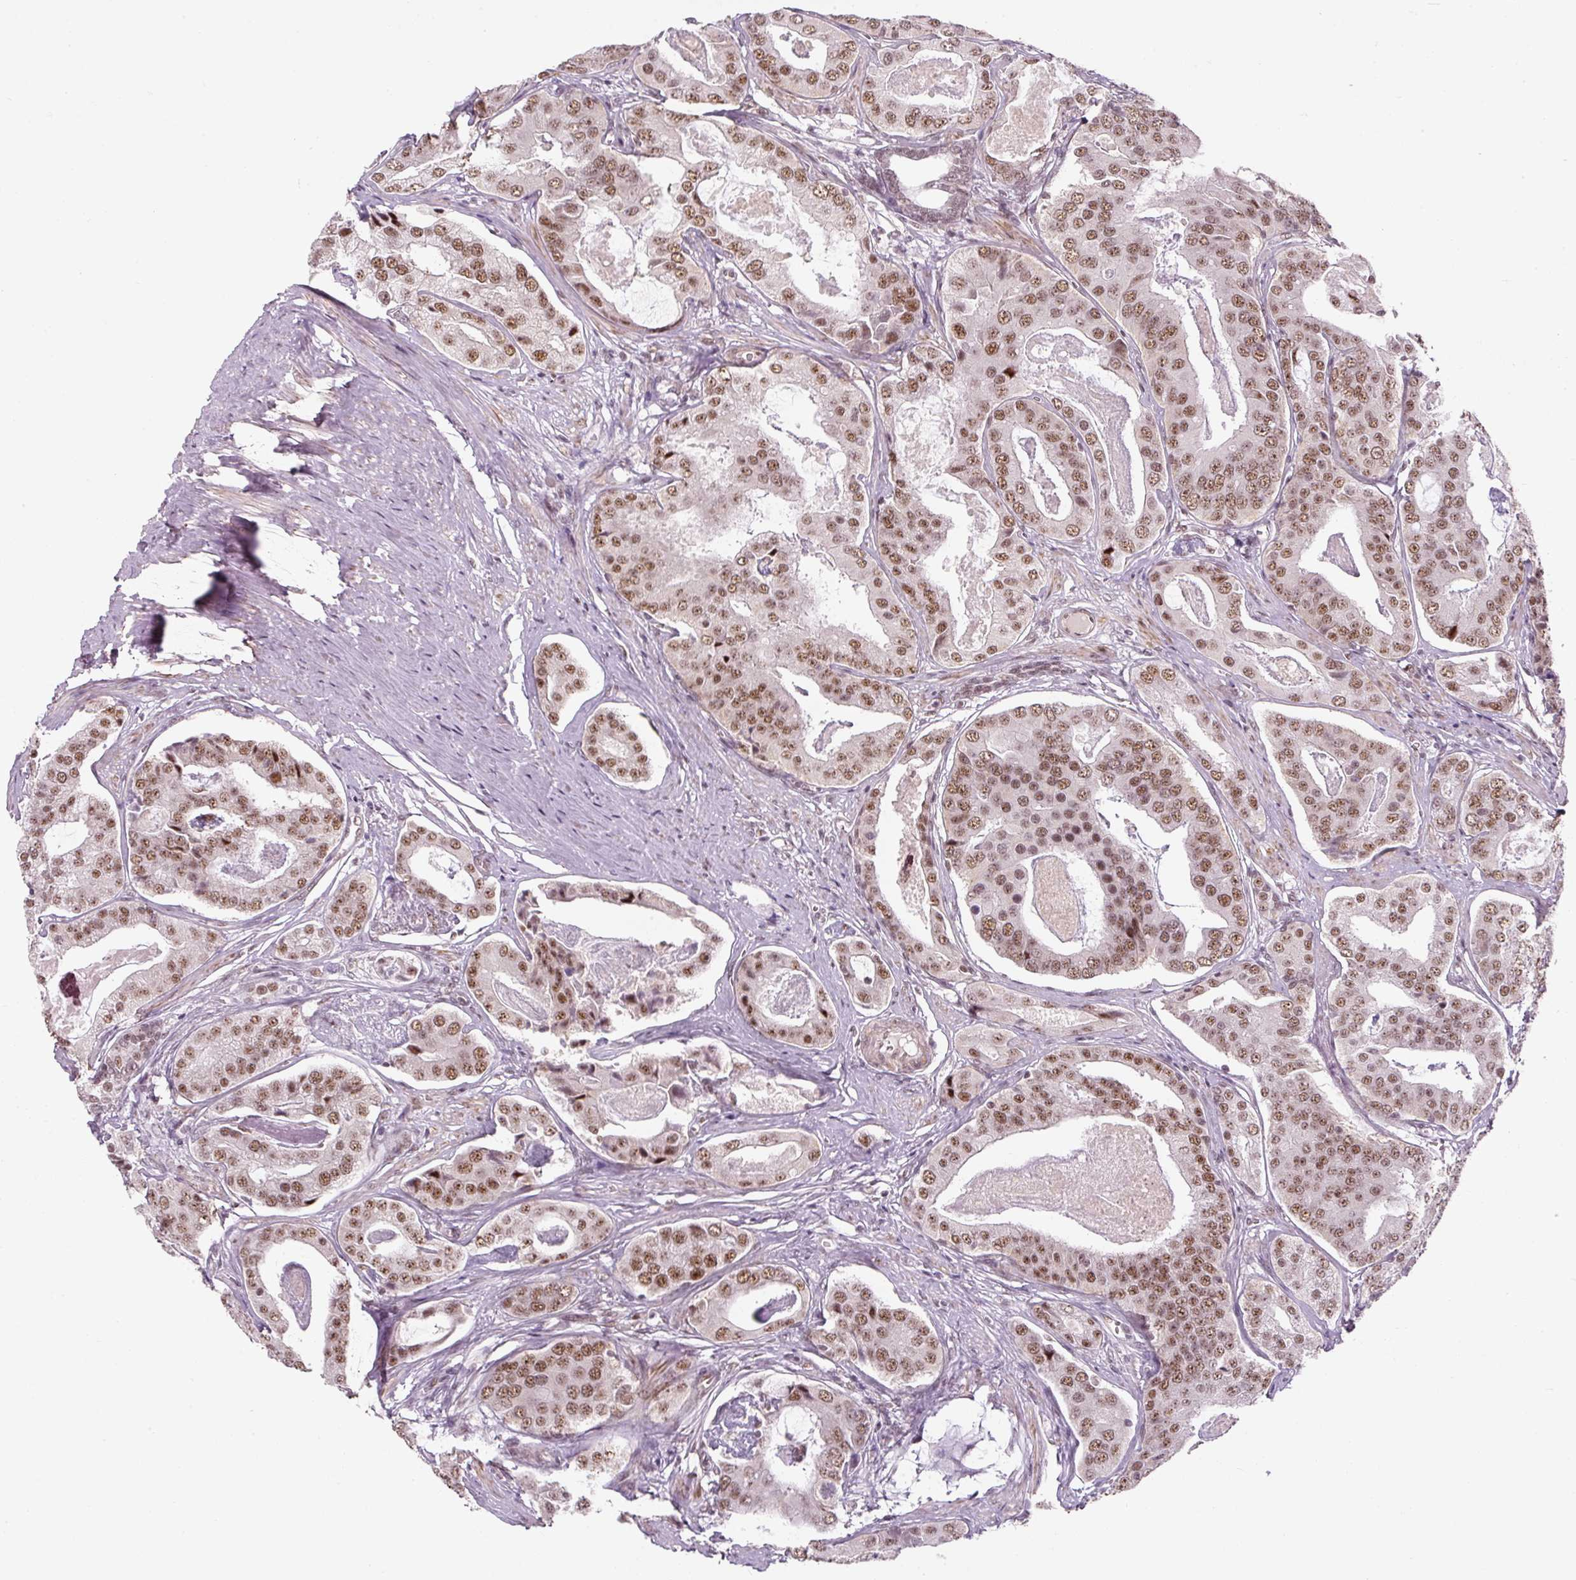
{"staining": {"intensity": "moderate", "quantity": ">75%", "location": "nuclear"}, "tissue": "prostate cancer", "cell_type": "Tumor cells", "image_type": "cancer", "snomed": [{"axis": "morphology", "description": "Adenocarcinoma, High grade"}, {"axis": "topography", "description": "Prostate"}], "caption": "Prostate cancer (adenocarcinoma (high-grade)) stained for a protein demonstrates moderate nuclear positivity in tumor cells. (DAB IHC with brightfield microscopy, high magnification).", "gene": "U2AF2", "patient": {"sex": "male", "age": 71}}